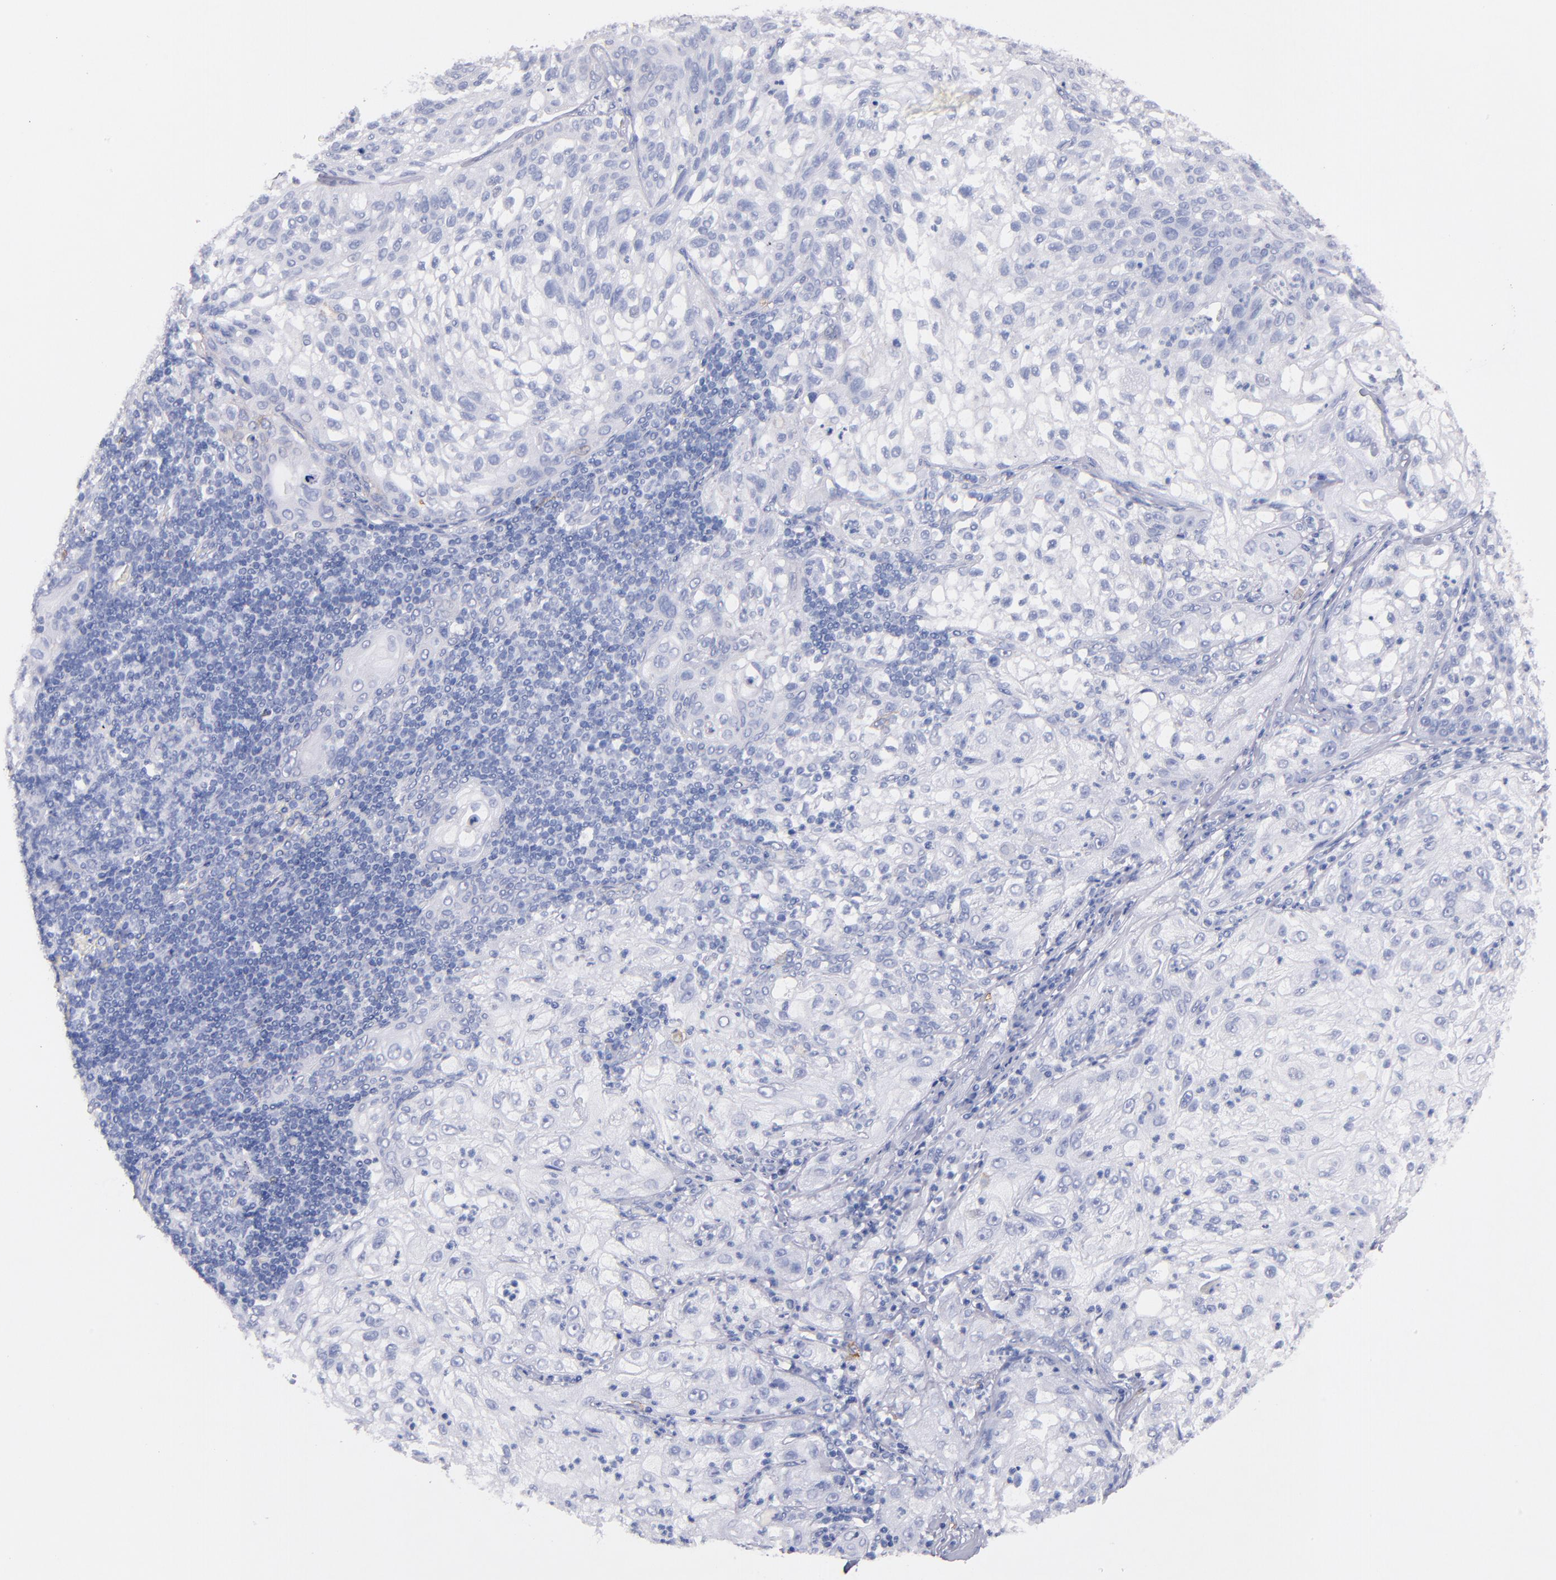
{"staining": {"intensity": "negative", "quantity": "none", "location": "none"}, "tissue": "lung cancer", "cell_type": "Tumor cells", "image_type": "cancer", "snomed": [{"axis": "morphology", "description": "Inflammation, NOS"}, {"axis": "morphology", "description": "Squamous cell carcinoma, NOS"}, {"axis": "topography", "description": "Lymph node"}, {"axis": "topography", "description": "Soft tissue"}, {"axis": "topography", "description": "Lung"}], "caption": "An immunohistochemistry micrograph of lung cancer is shown. There is no staining in tumor cells of lung cancer. (DAB (3,3'-diaminobenzidine) immunohistochemistry (IHC), high magnification).", "gene": "KIT", "patient": {"sex": "male", "age": 66}}